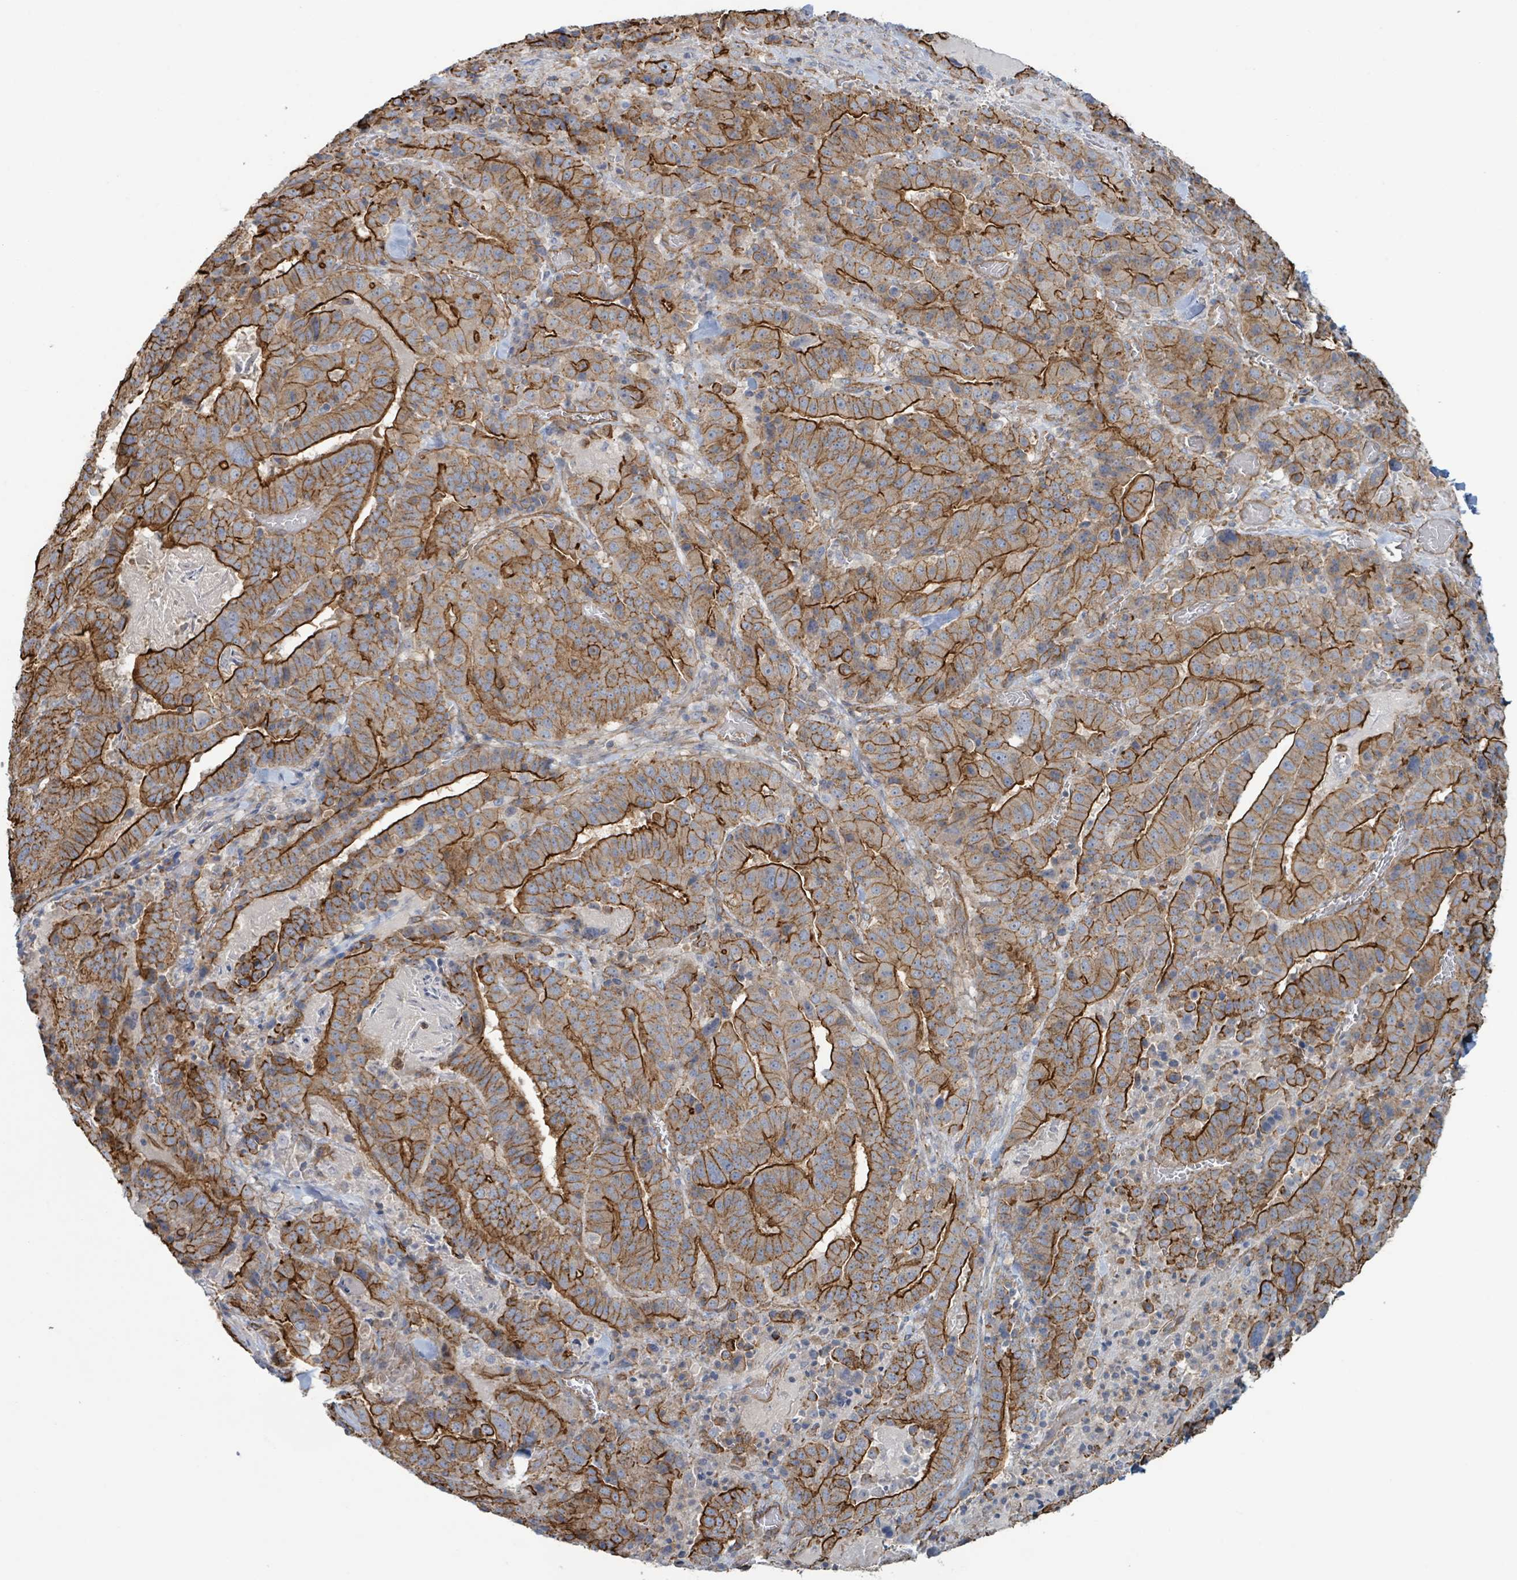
{"staining": {"intensity": "strong", "quantity": ">75%", "location": "cytoplasmic/membranous"}, "tissue": "stomach cancer", "cell_type": "Tumor cells", "image_type": "cancer", "snomed": [{"axis": "morphology", "description": "Adenocarcinoma, NOS"}, {"axis": "topography", "description": "Stomach"}], "caption": "This is a micrograph of immunohistochemistry (IHC) staining of adenocarcinoma (stomach), which shows strong positivity in the cytoplasmic/membranous of tumor cells.", "gene": "LDOC1", "patient": {"sex": "male", "age": 48}}